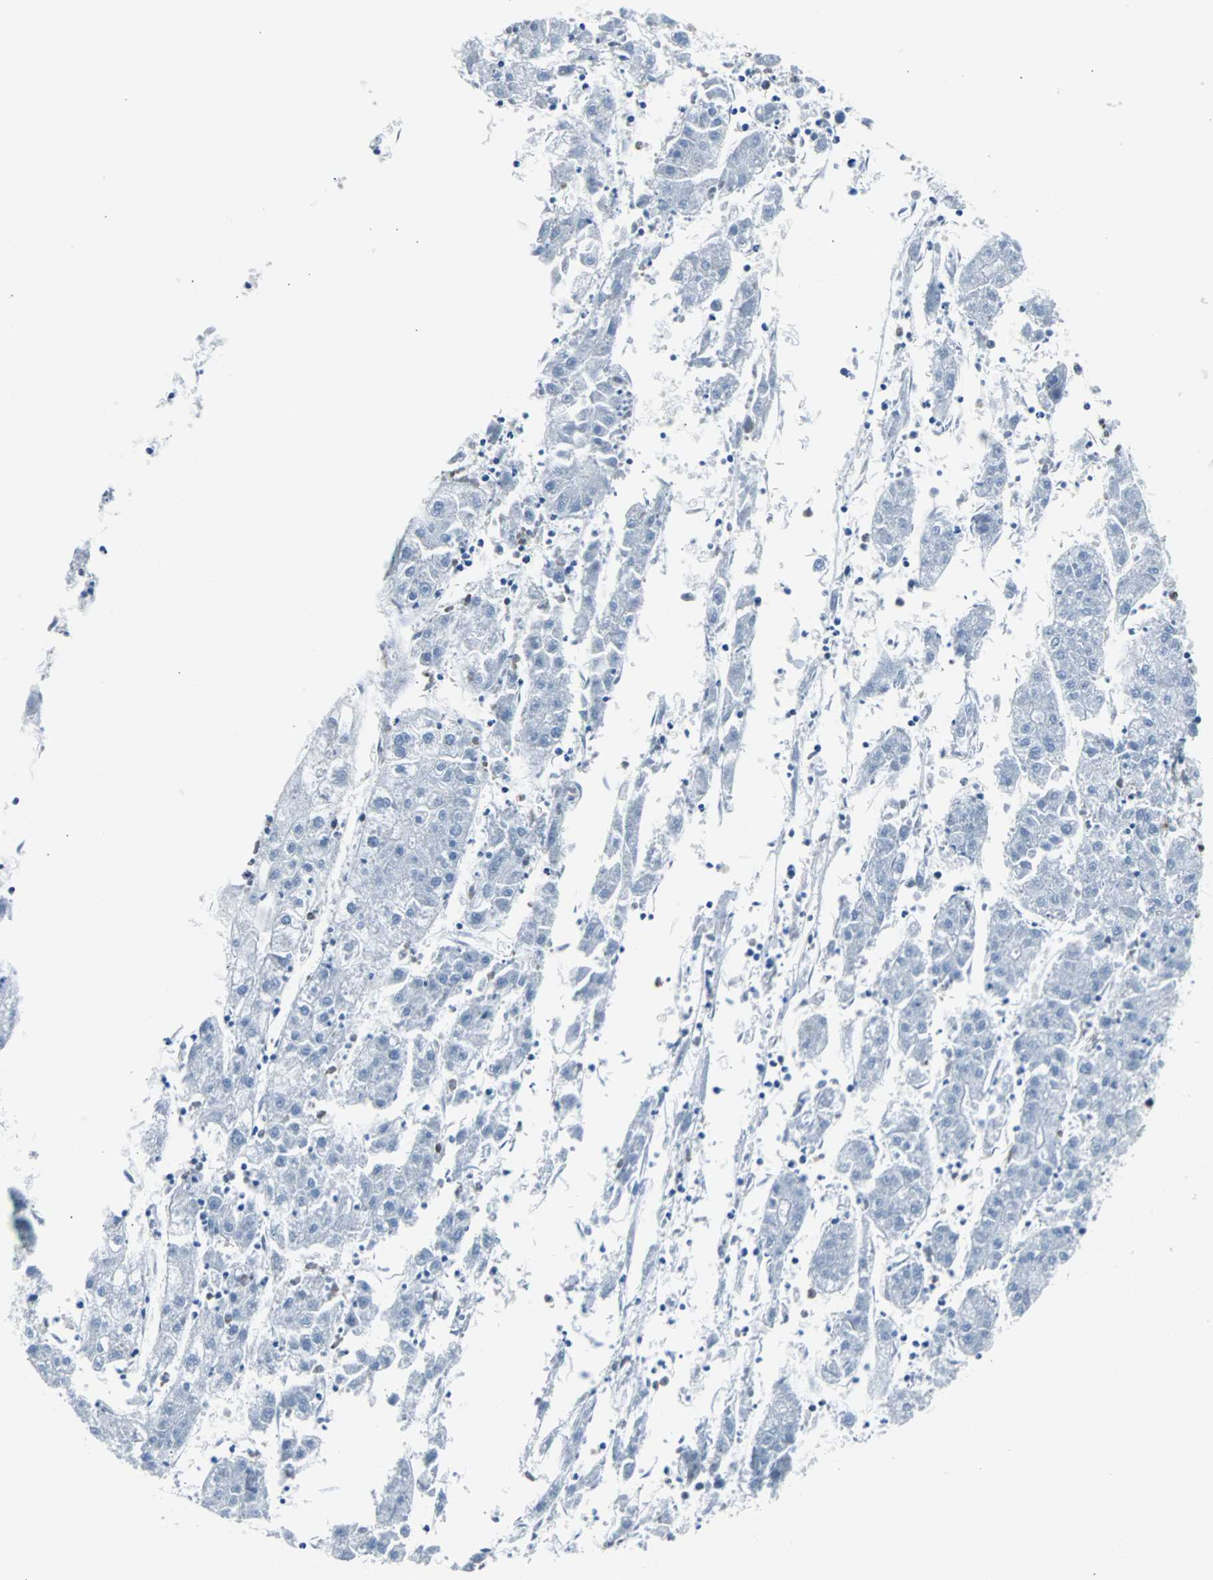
{"staining": {"intensity": "negative", "quantity": "none", "location": "none"}, "tissue": "liver cancer", "cell_type": "Tumor cells", "image_type": "cancer", "snomed": [{"axis": "morphology", "description": "Carcinoma, Hepatocellular, NOS"}, {"axis": "topography", "description": "Liver"}], "caption": "Immunohistochemical staining of human liver cancer (hepatocellular carcinoma) exhibits no significant staining in tumor cells.", "gene": "SYK", "patient": {"sex": "male", "age": 72}}